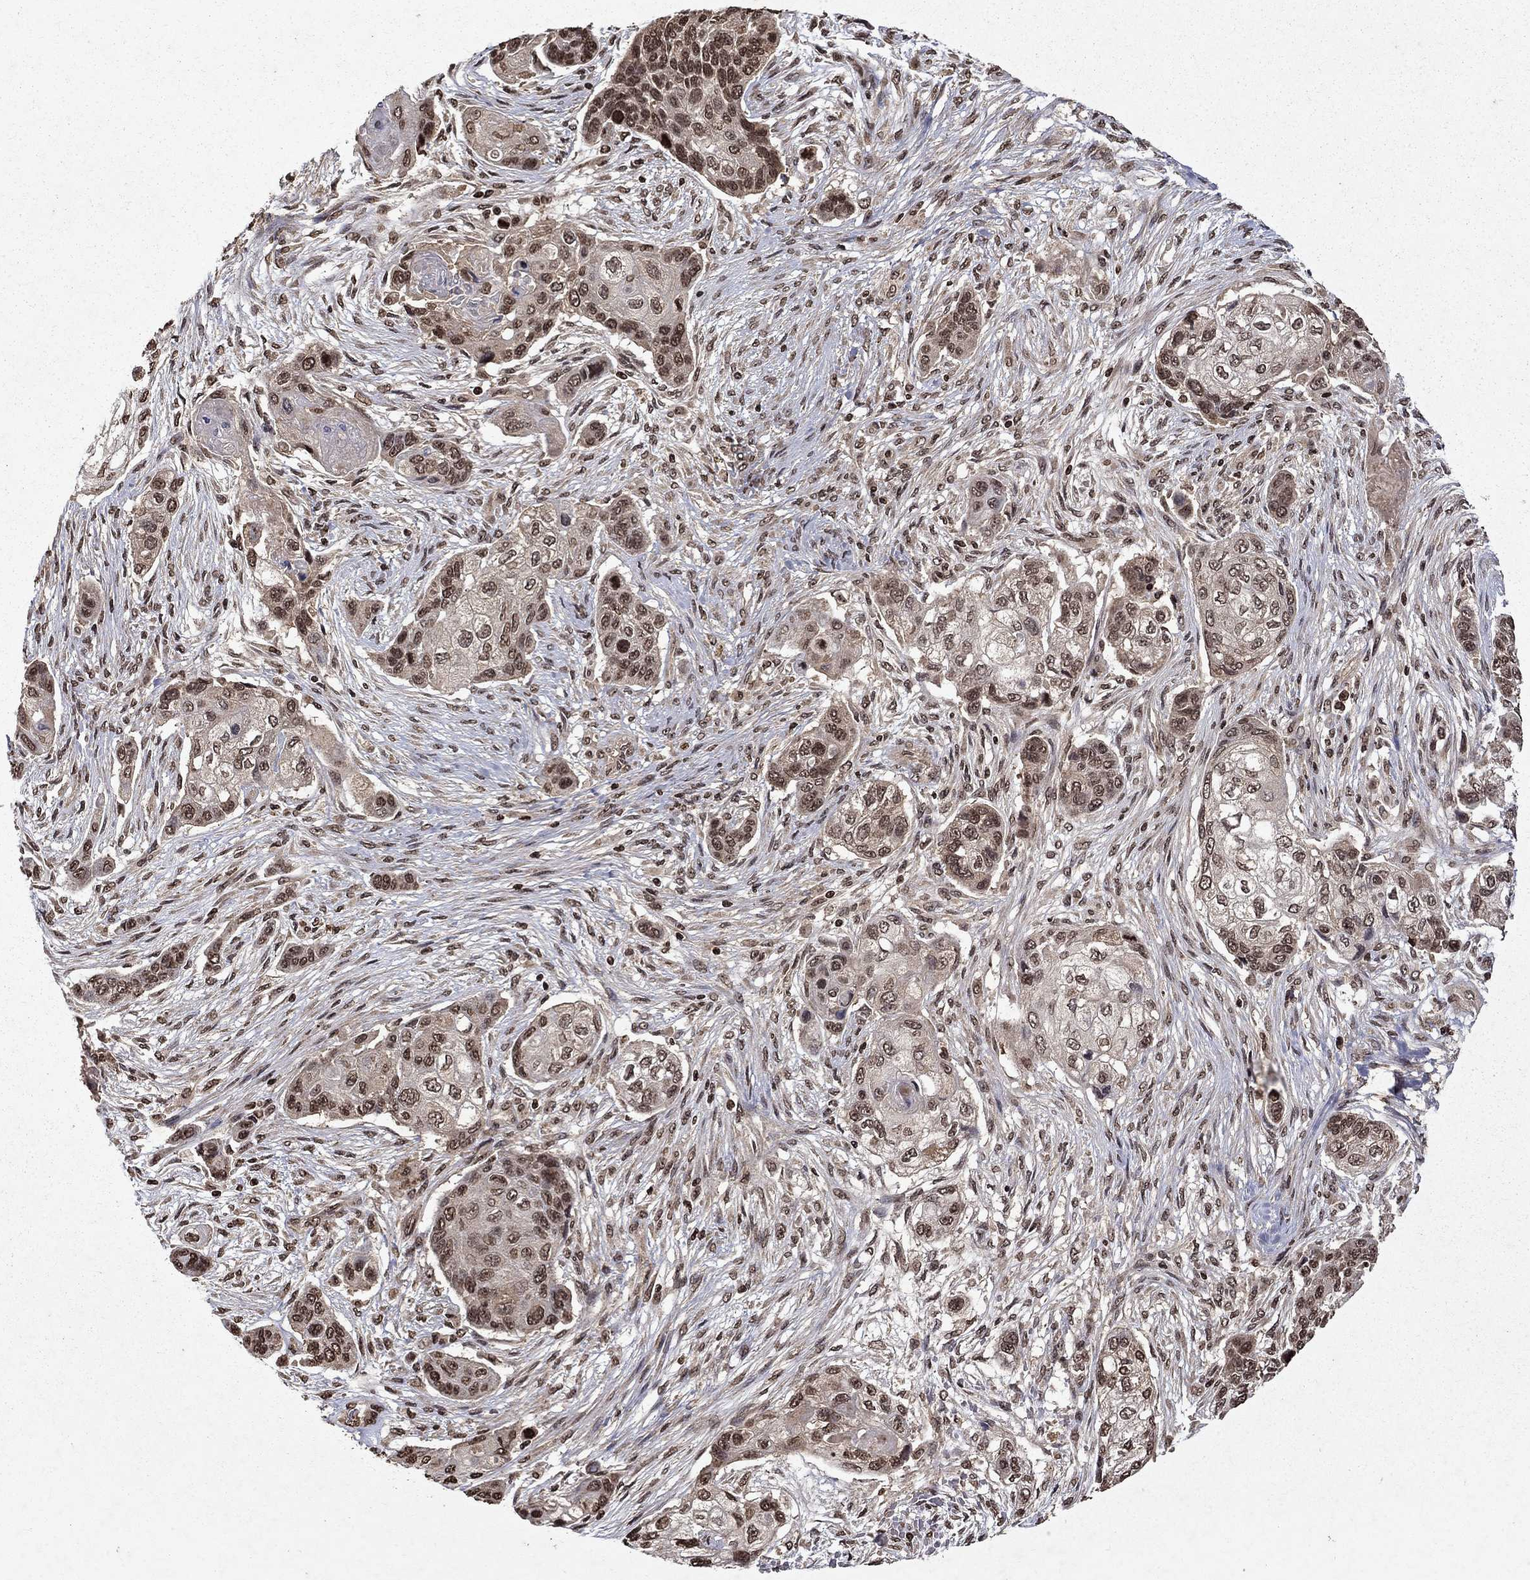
{"staining": {"intensity": "moderate", "quantity": ">75%", "location": "nuclear"}, "tissue": "lung cancer", "cell_type": "Tumor cells", "image_type": "cancer", "snomed": [{"axis": "morphology", "description": "Squamous cell carcinoma, NOS"}, {"axis": "topography", "description": "Lung"}], "caption": "A histopathology image showing moderate nuclear expression in approximately >75% of tumor cells in lung cancer (squamous cell carcinoma), as visualized by brown immunohistochemical staining.", "gene": "PIN4", "patient": {"sex": "male", "age": 69}}